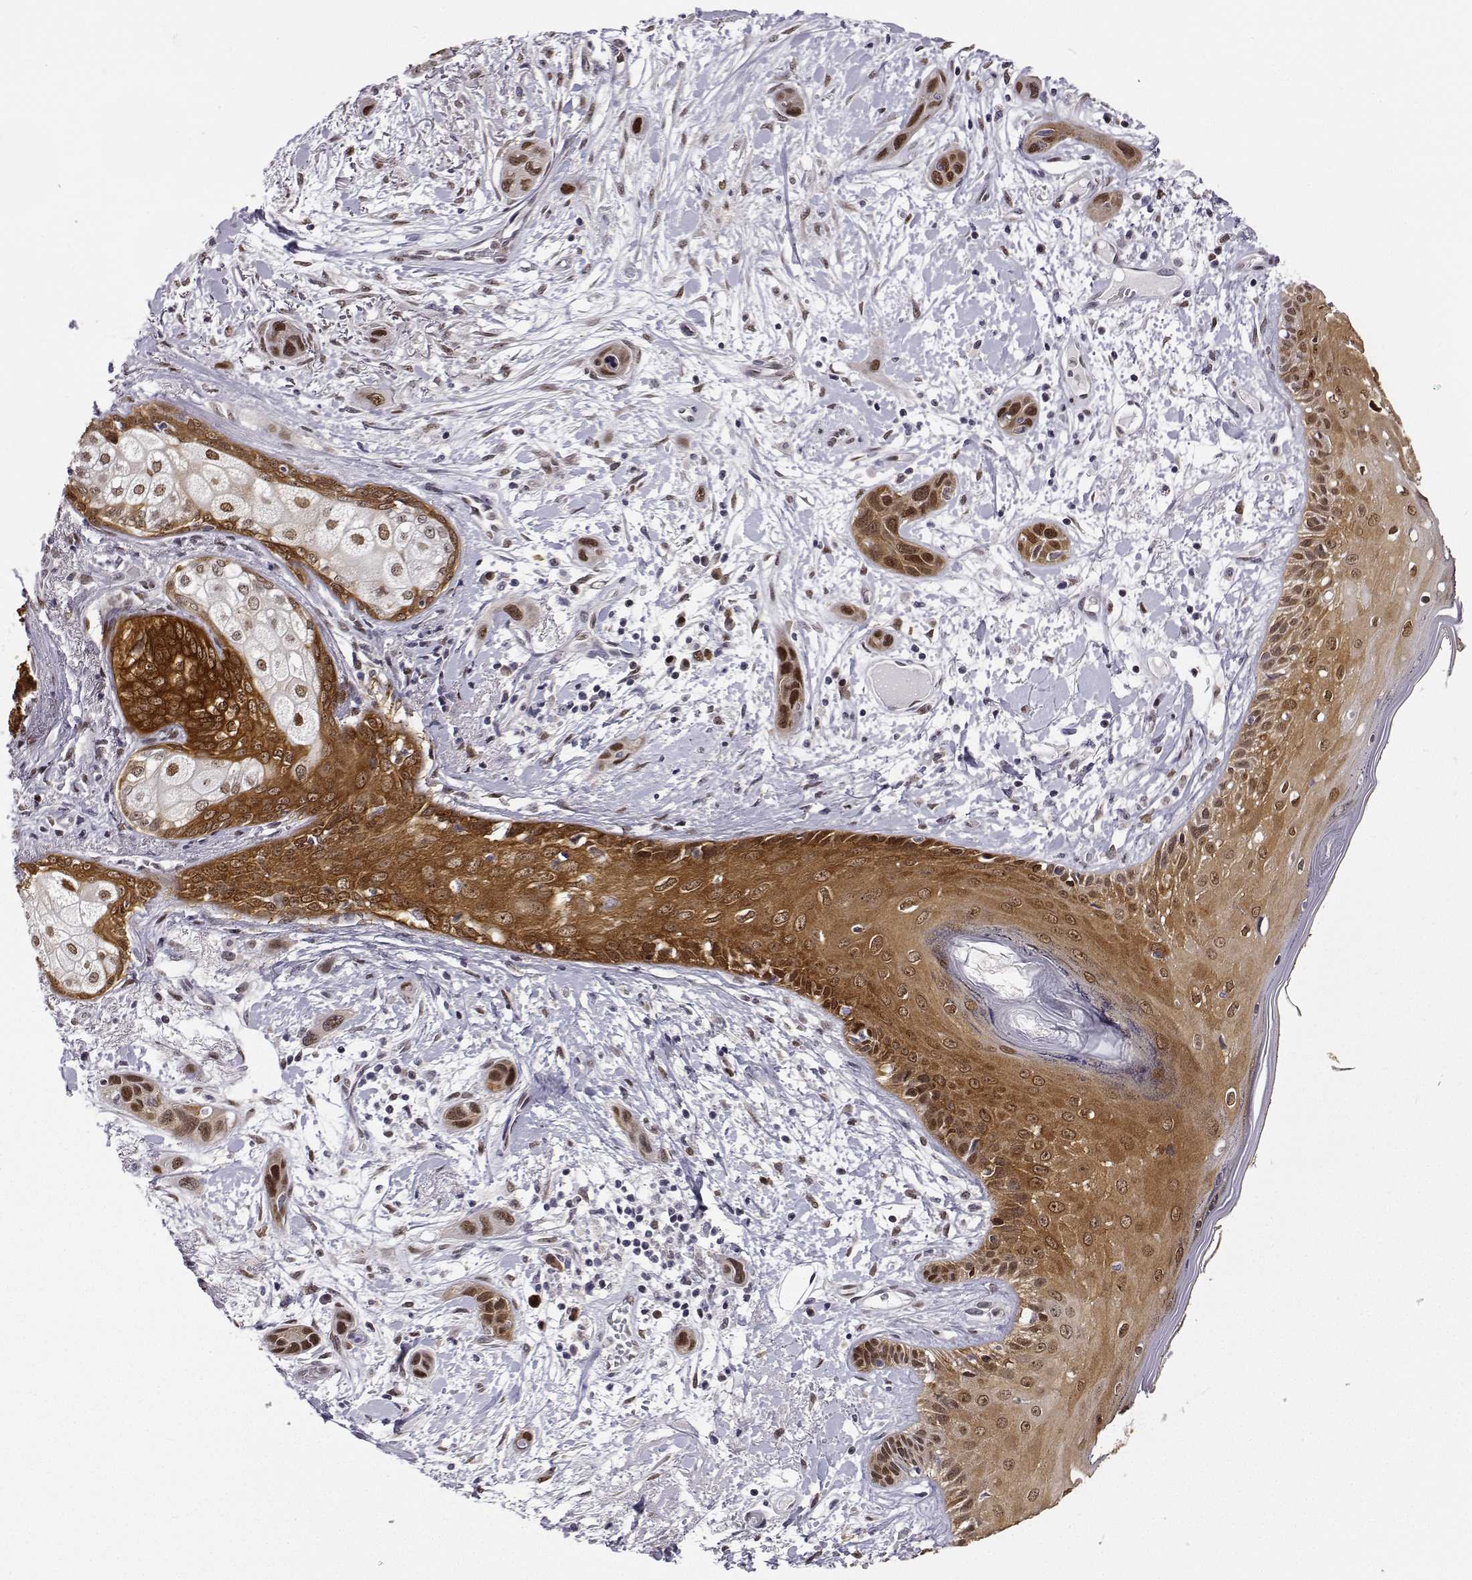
{"staining": {"intensity": "moderate", "quantity": ">75%", "location": "cytoplasmic/membranous,nuclear"}, "tissue": "skin cancer", "cell_type": "Tumor cells", "image_type": "cancer", "snomed": [{"axis": "morphology", "description": "Squamous cell carcinoma, NOS"}, {"axis": "topography", "description": "Skin"}], "caption": "Immunohistochemical staining of skin cancer displays medium levels of moderate cytoplasmic/membranous and nuclear positivity in about >75% of tumor cells.", "gene": "PHGDH", "patient": {"sex": "male", "age": 79}}